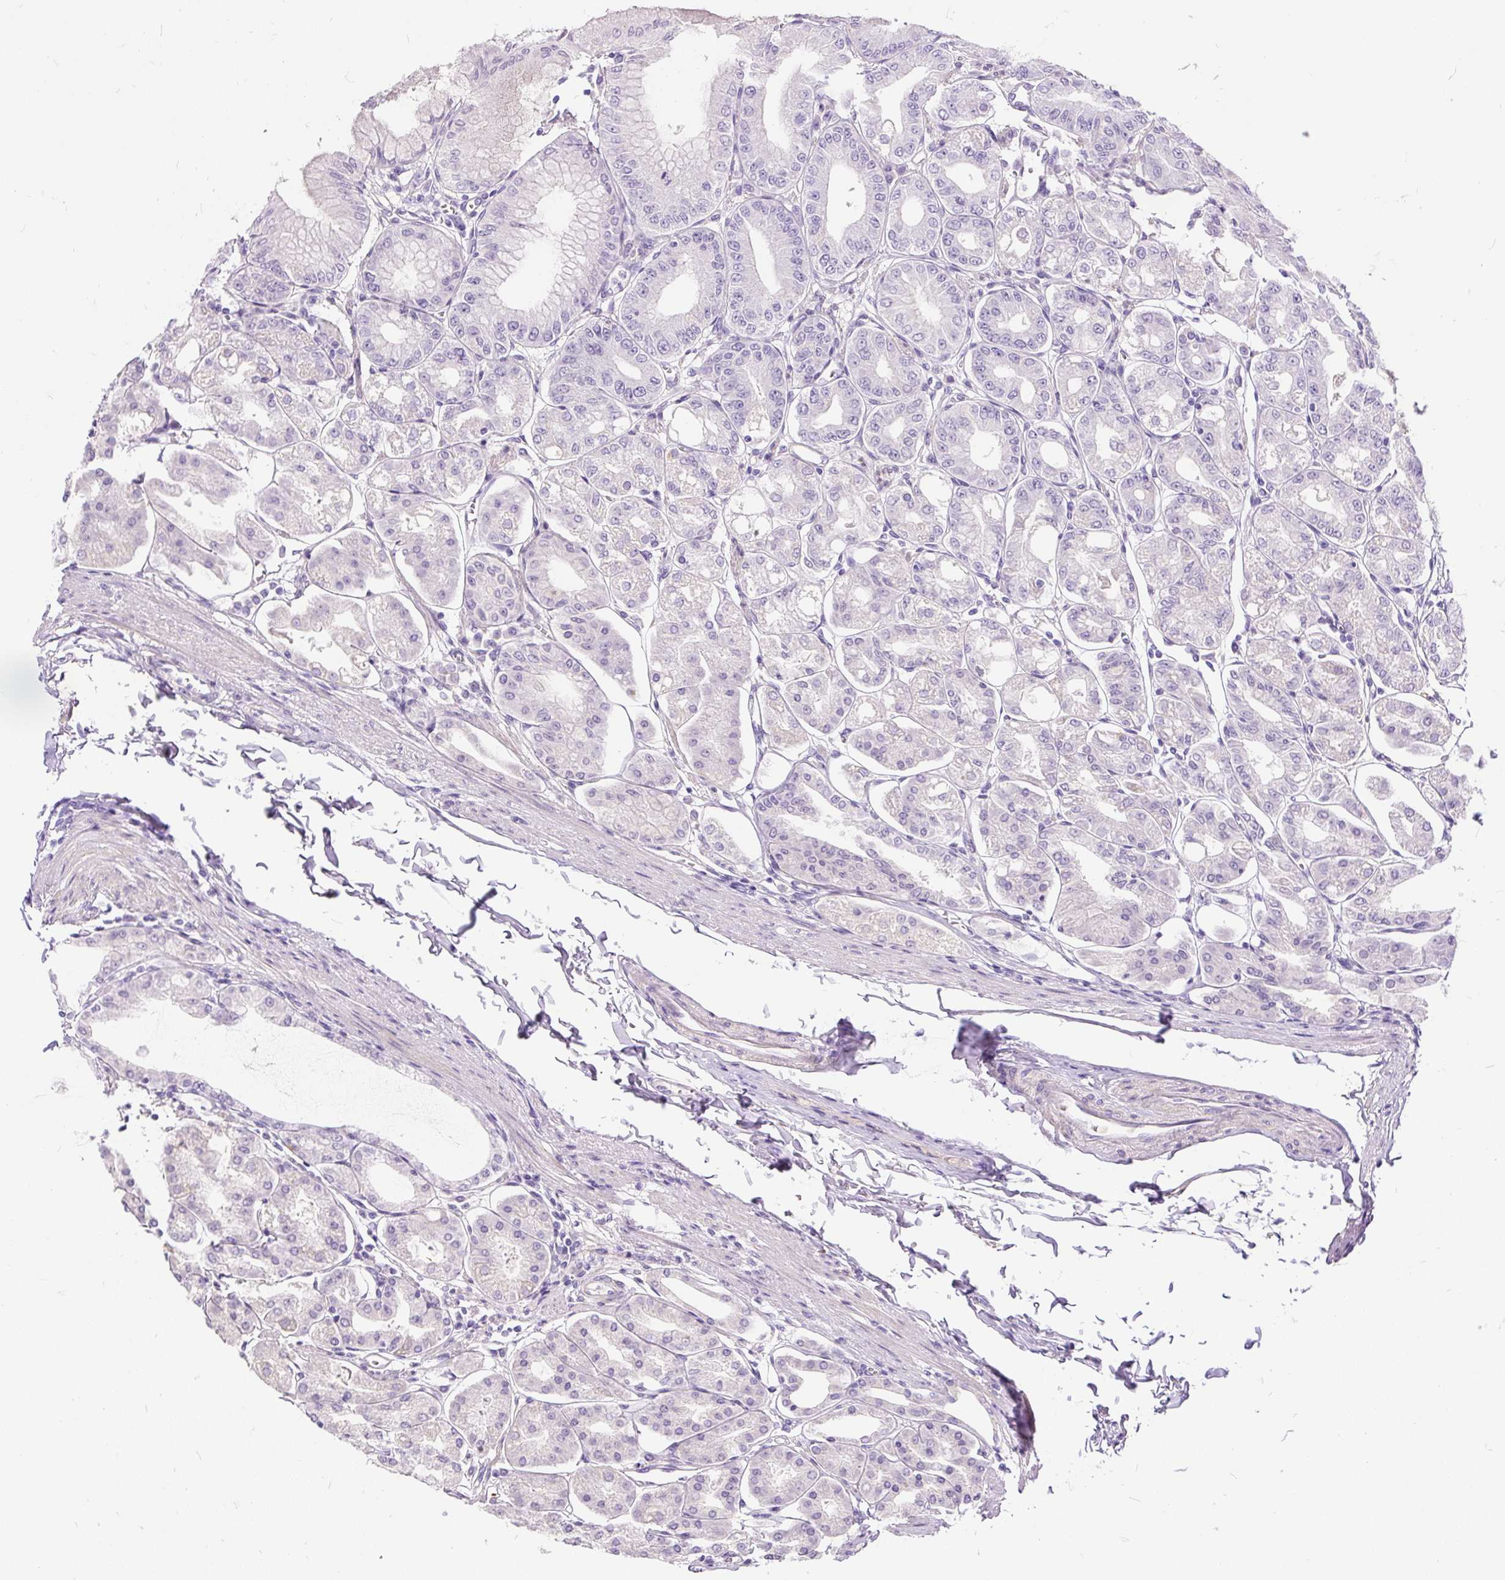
{"staining": {"intensity": "weak", "quantity": "<25%", "location": "nuclear"}, "tissue": "stomach", "cell_type": "Glandular cells", "image_type": "normal", "snomed": [{"axis": "morphology", "description": "Normal tissue, NOS"}, {"axis": "topography", "description": "Stomach, lower"}], "caption": "A micrograph of stomach stained for a protein demonstrates no brown staining in glandular cells. (DAB IHC with hematoxylin counter stain).", "gene": "KRTAP20", "patient": {"sex": "male", "age": 71}}